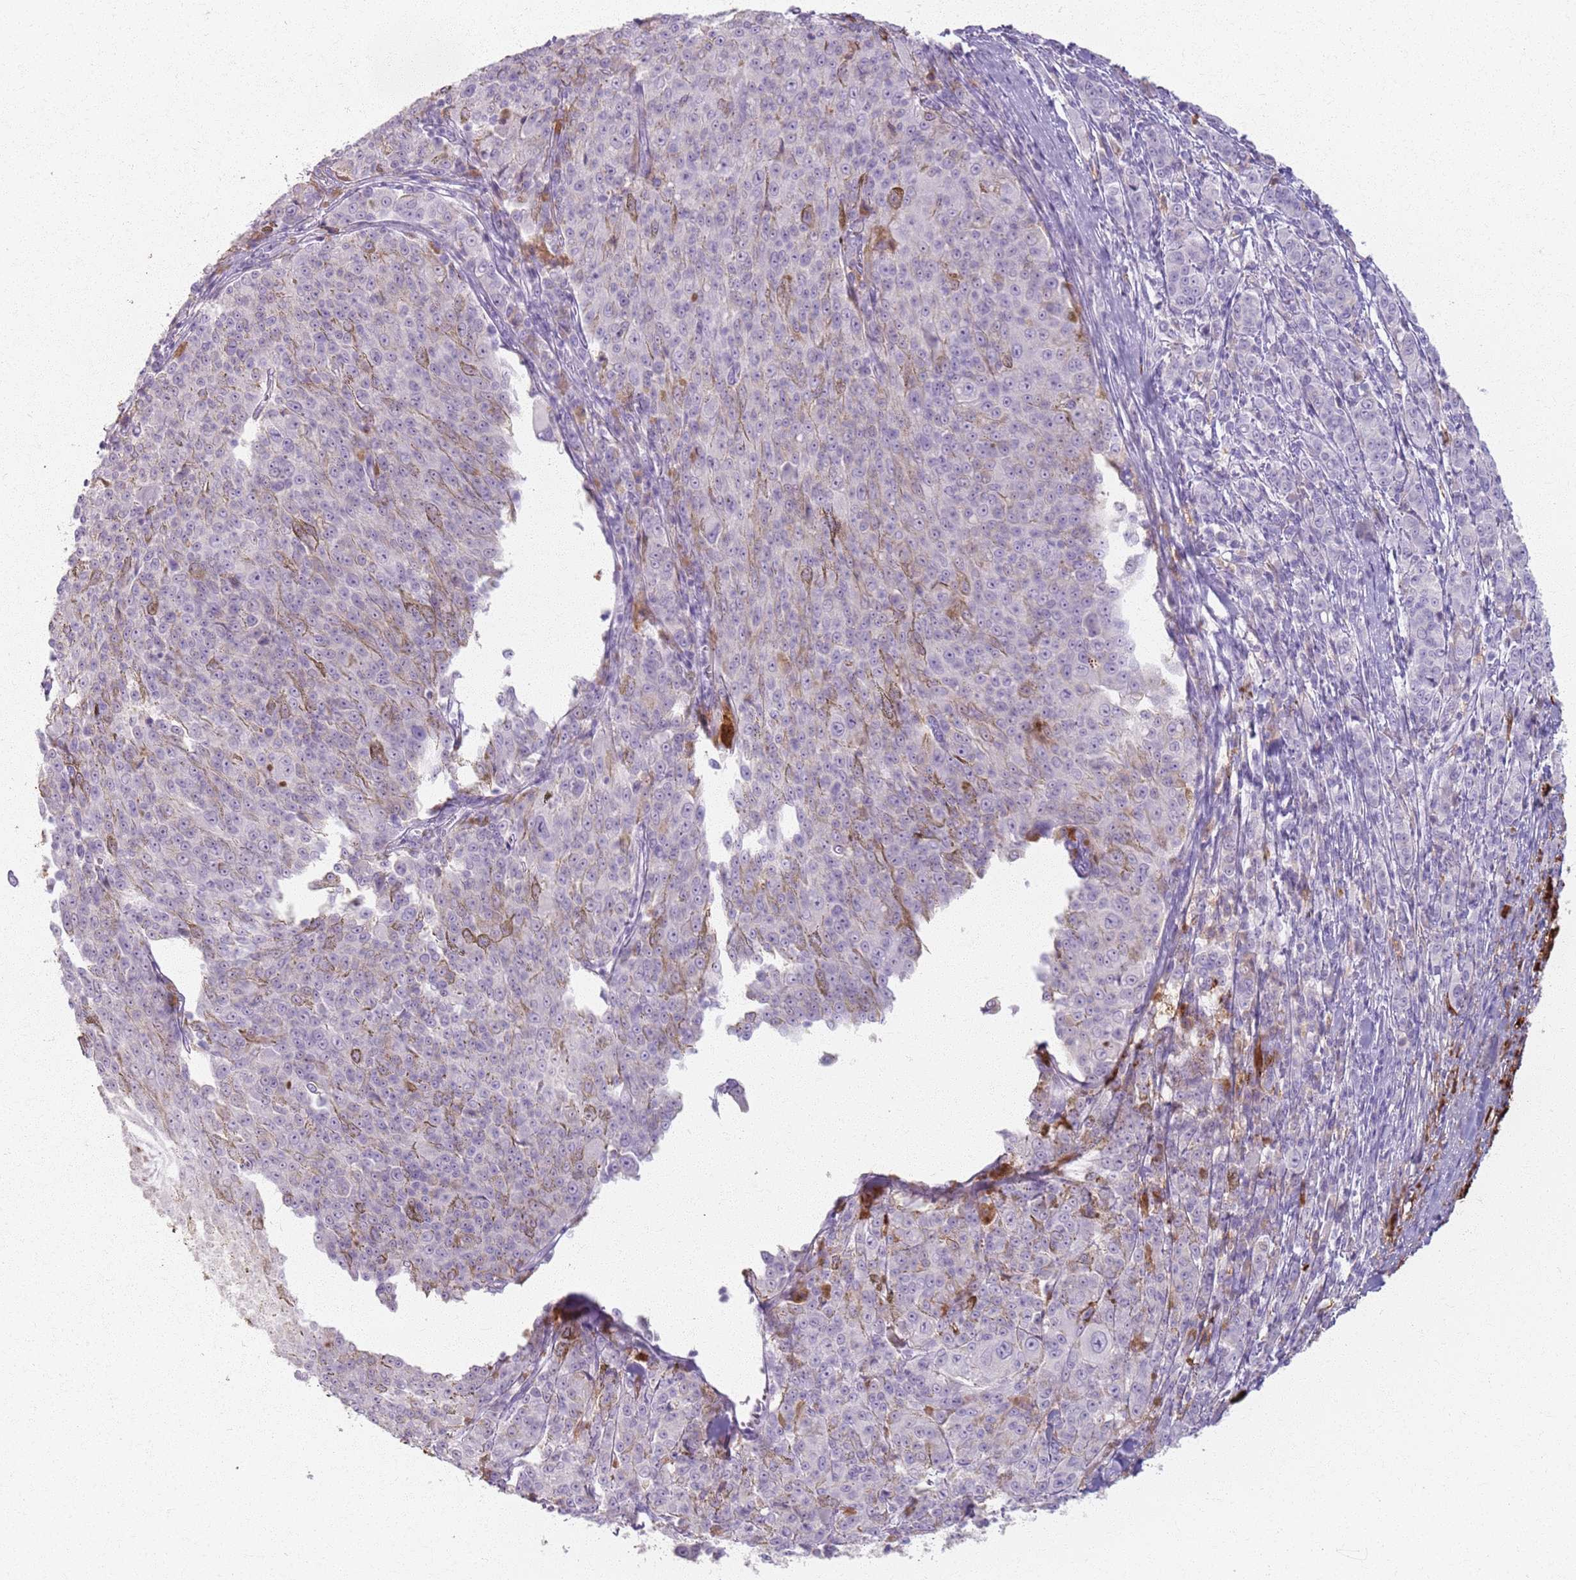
{"staining": {"intensity": "negative", "quantity": "none", "location": "none"}, "tissue": "melanoma", "cell_type": "Tumor cells", "image_type": "cancer", "snomed": [{"axis": "morphology", "description": "Malignant melanoma, NOS"}, {"axis": "topography", "description": "Skin"}], "caption": "DAB immunohistochemical staining of malignant melanoma demonstrates no significant expression in tumor cells.", "gene": "GDPGP1", "patient": {"sex": "female", "age": 52}}